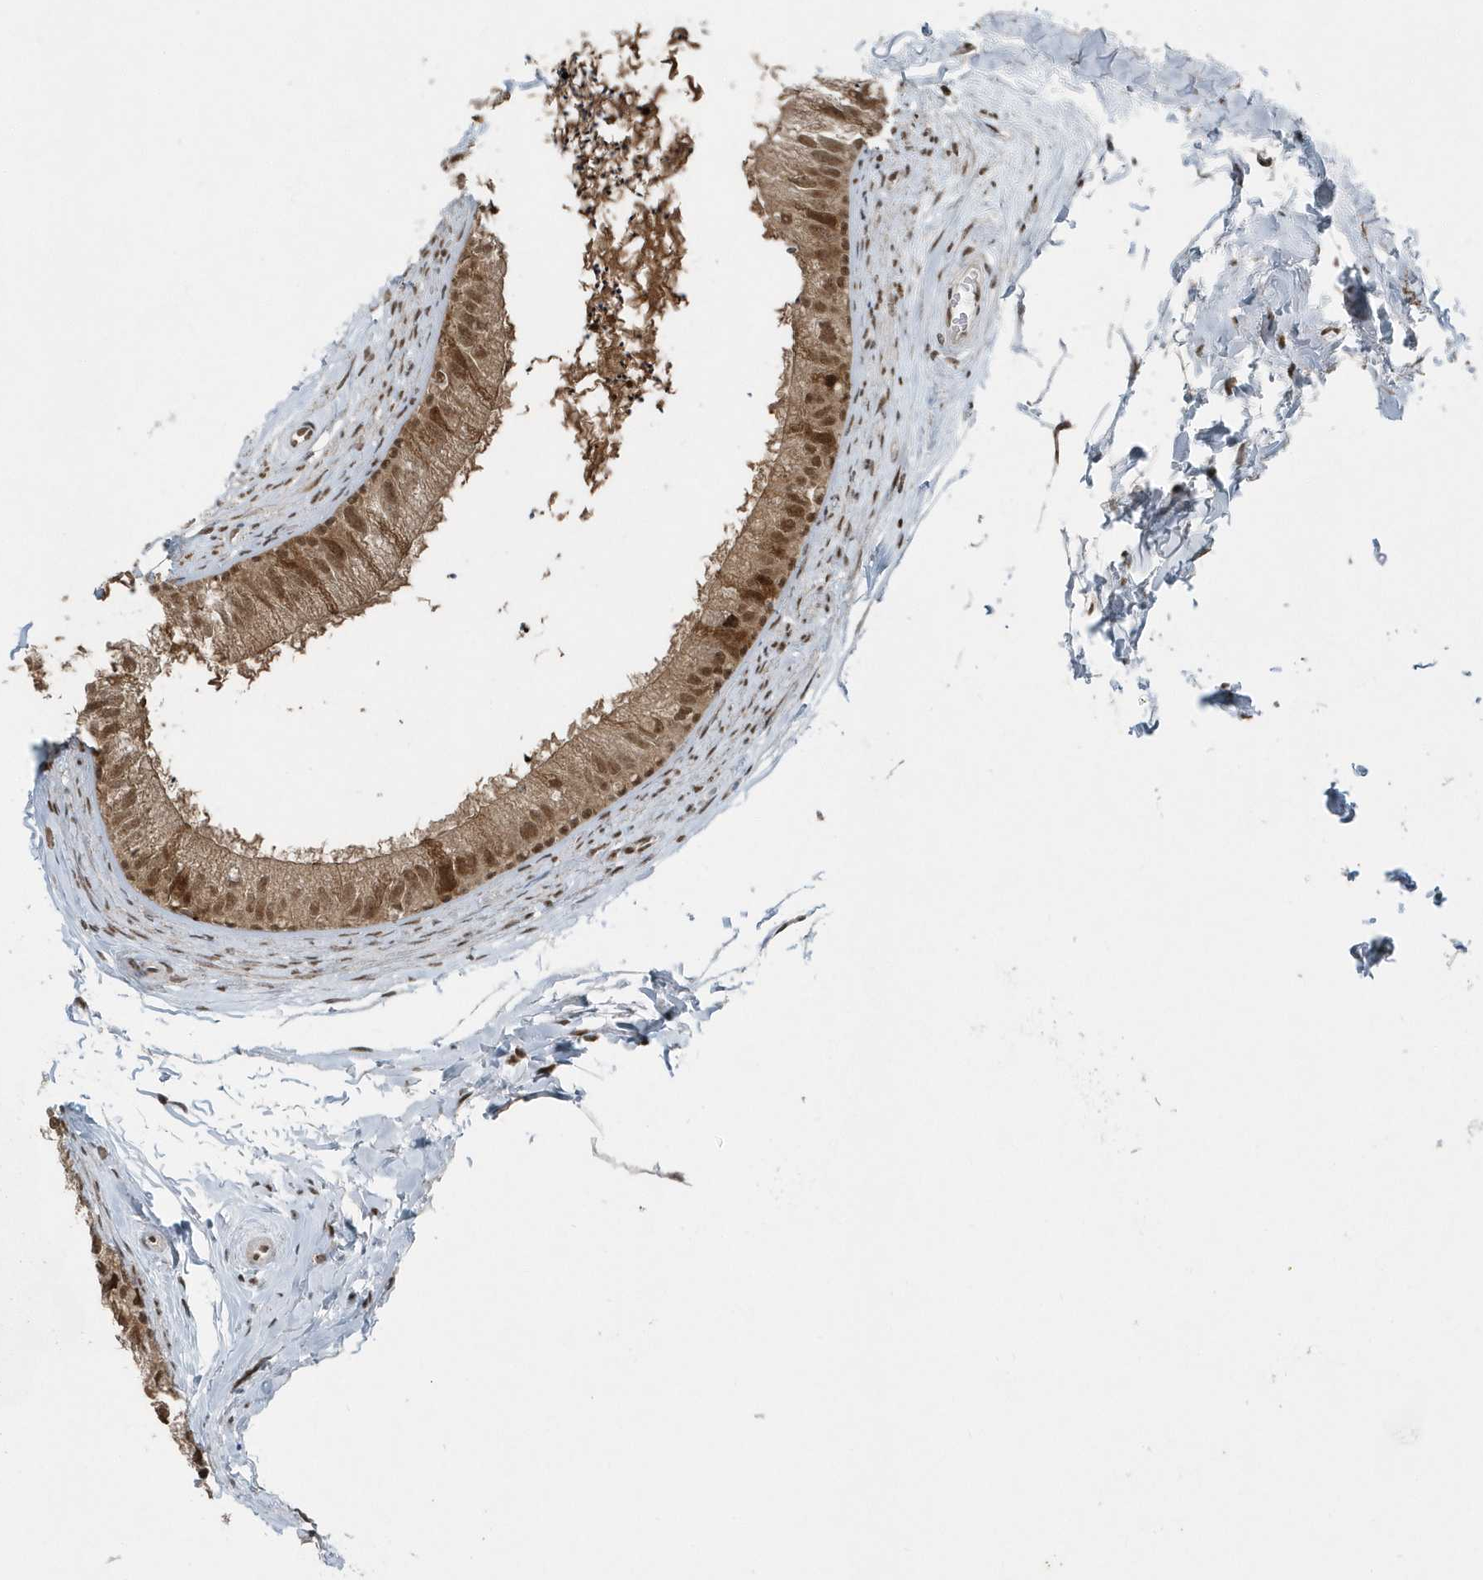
{"staining": {"intensity": "strong", "quantity": ">75%", "location": "cytoplasmic/membranous,nuclear"}, "tissue": "epididymis", "cell_type": "Glandular cells", "image_type": "normal", "snomed": [{"axis": "morphology", "description": "Normal tissue, NOS"}, {"axis": "topography", "description": "Epididymis"}], "caption": "Immunohistochemistry (DAB (3,3'-diaminobenzidine)) staining of benign human epididymis reveals strong cytoplasmic/membranous,nuclear protein positivity in about >75% of glandular cells.", "gene": "YTHDC1", "patient": {"sex": "male", "age": 56}}